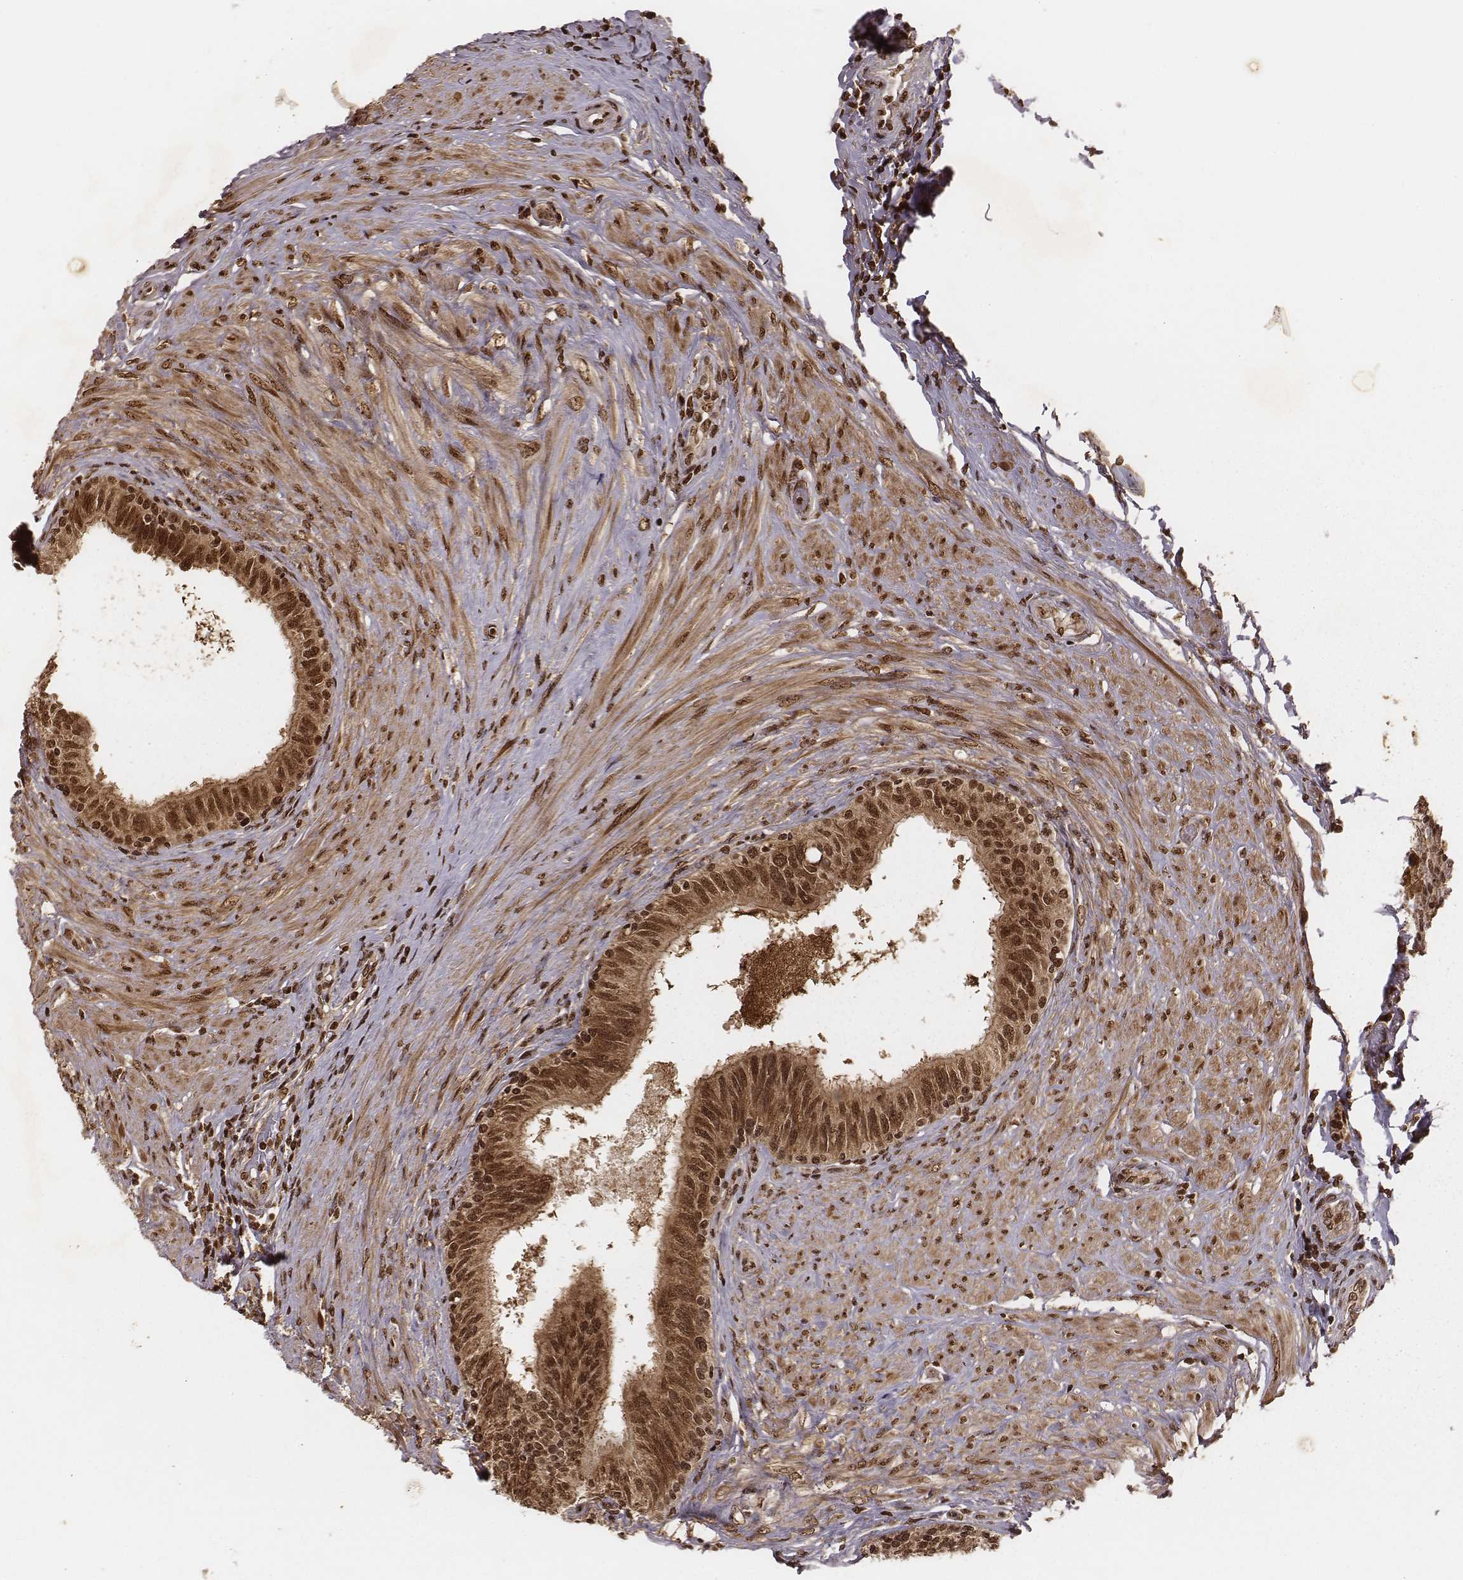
{"staining": {"intensity": "moderate", "quantity": ">75%", "location": "cytoplasmic/membranous,nuclear"}, "tissue": "epididymis", "cell_type": "Glandular cells", "image_type": "normal", "snomed": [{"axis": "morphology", "description": "Normal tissue, NOS"}, {"axis": "morphology", "description": "Seminoma, NOS"}, {"axis": "topography", "description": "Testis"}, {"axis": "topography", "description": "Epididymis"}], "caption": "Glandular cells reveal medium levels of moderate cytoplasmic/membranous,nuclear positivity in about >75% of cells in unremarkable epididymis.", "gene": "NFX1", "patient": {"sex": "male", "age": 61}}